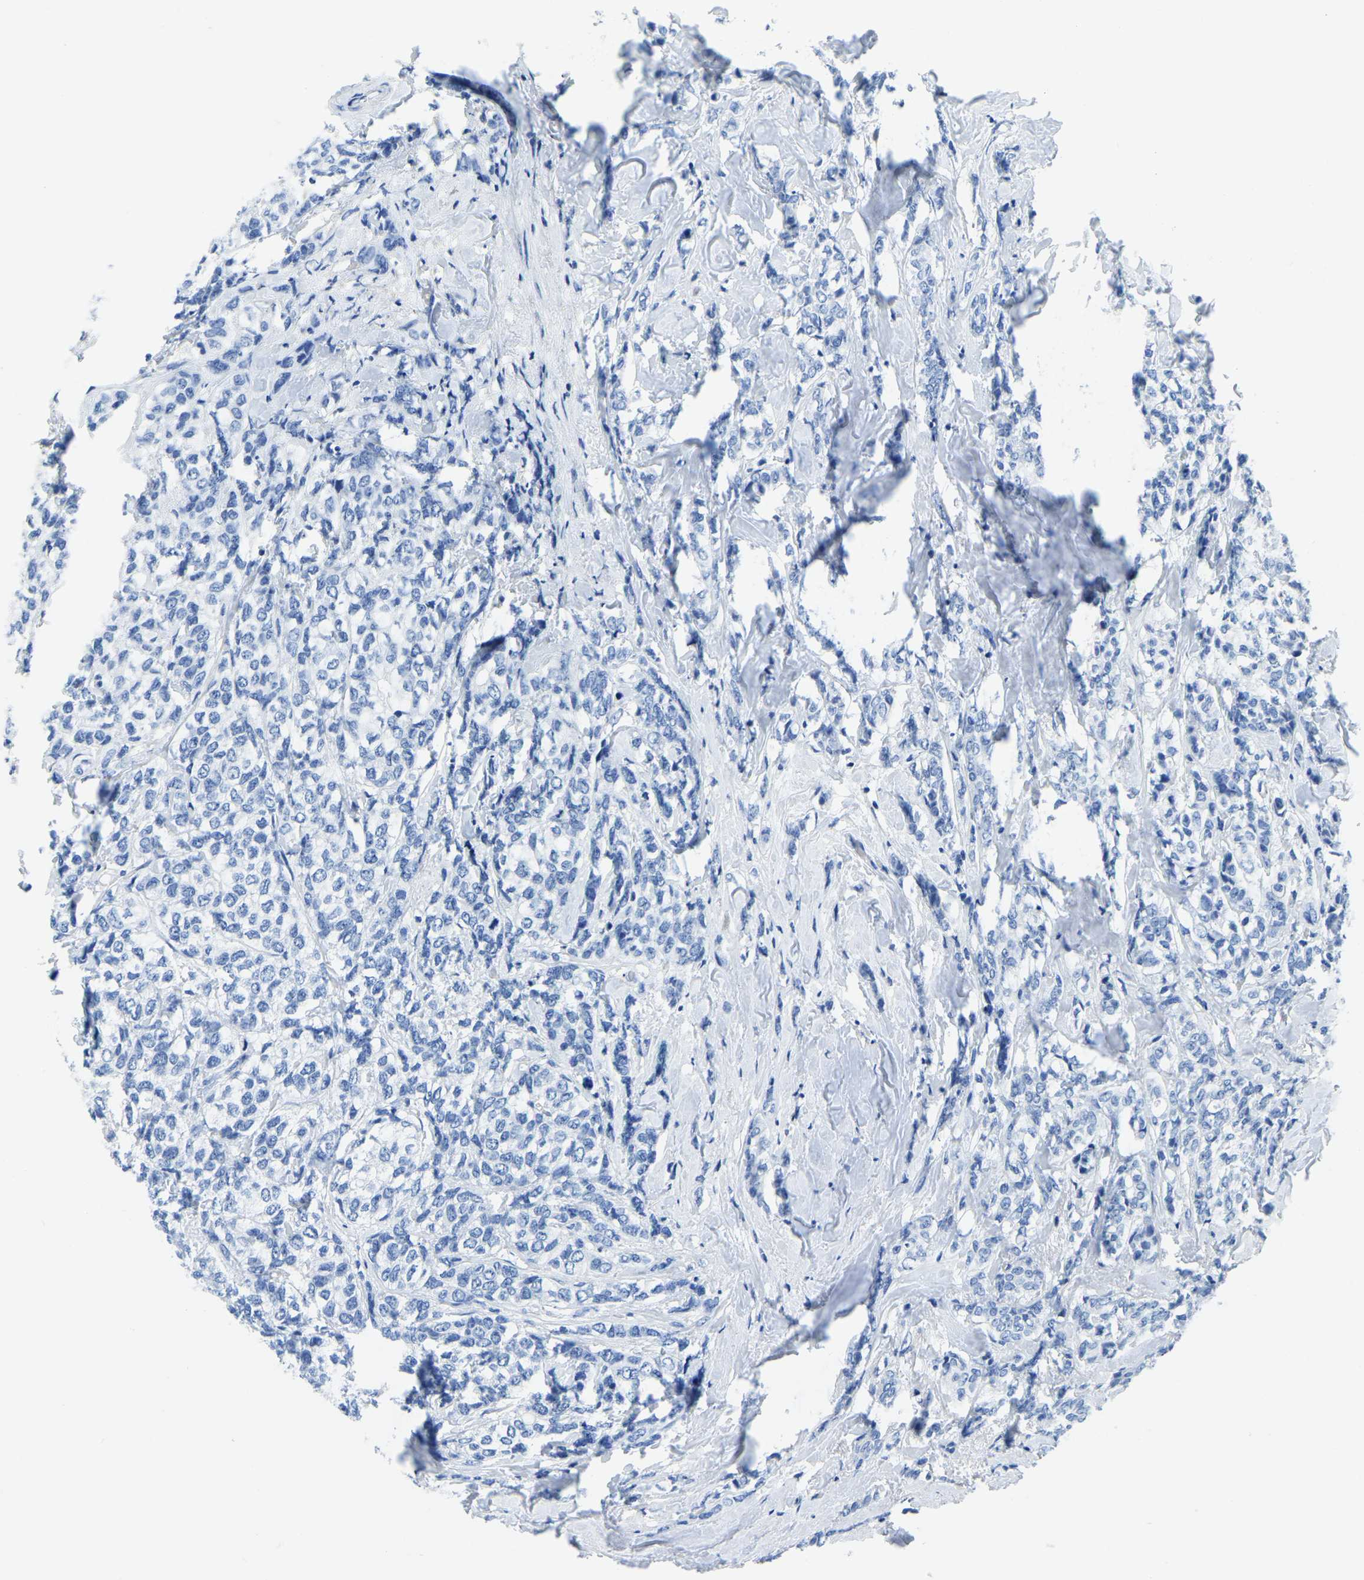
{"staining": {"intensity": "negative", "quantity": "none", "location": "none"}, "tissue": "breast cancer", "cell_type": "Tumor cells", "image_type": "cancer", "snomed": [{"axis": "morphology", "description": "Lobular carcinoma"}, {"axis": "topography", "description": "Breast"}], "caption": "A histopathology image of lobular carcinoma (breast) stained for a protein shows no brown staining in tumor cells.", "gene": "ZDHHC13", "patient": {"sex": "female", "age": 60}}